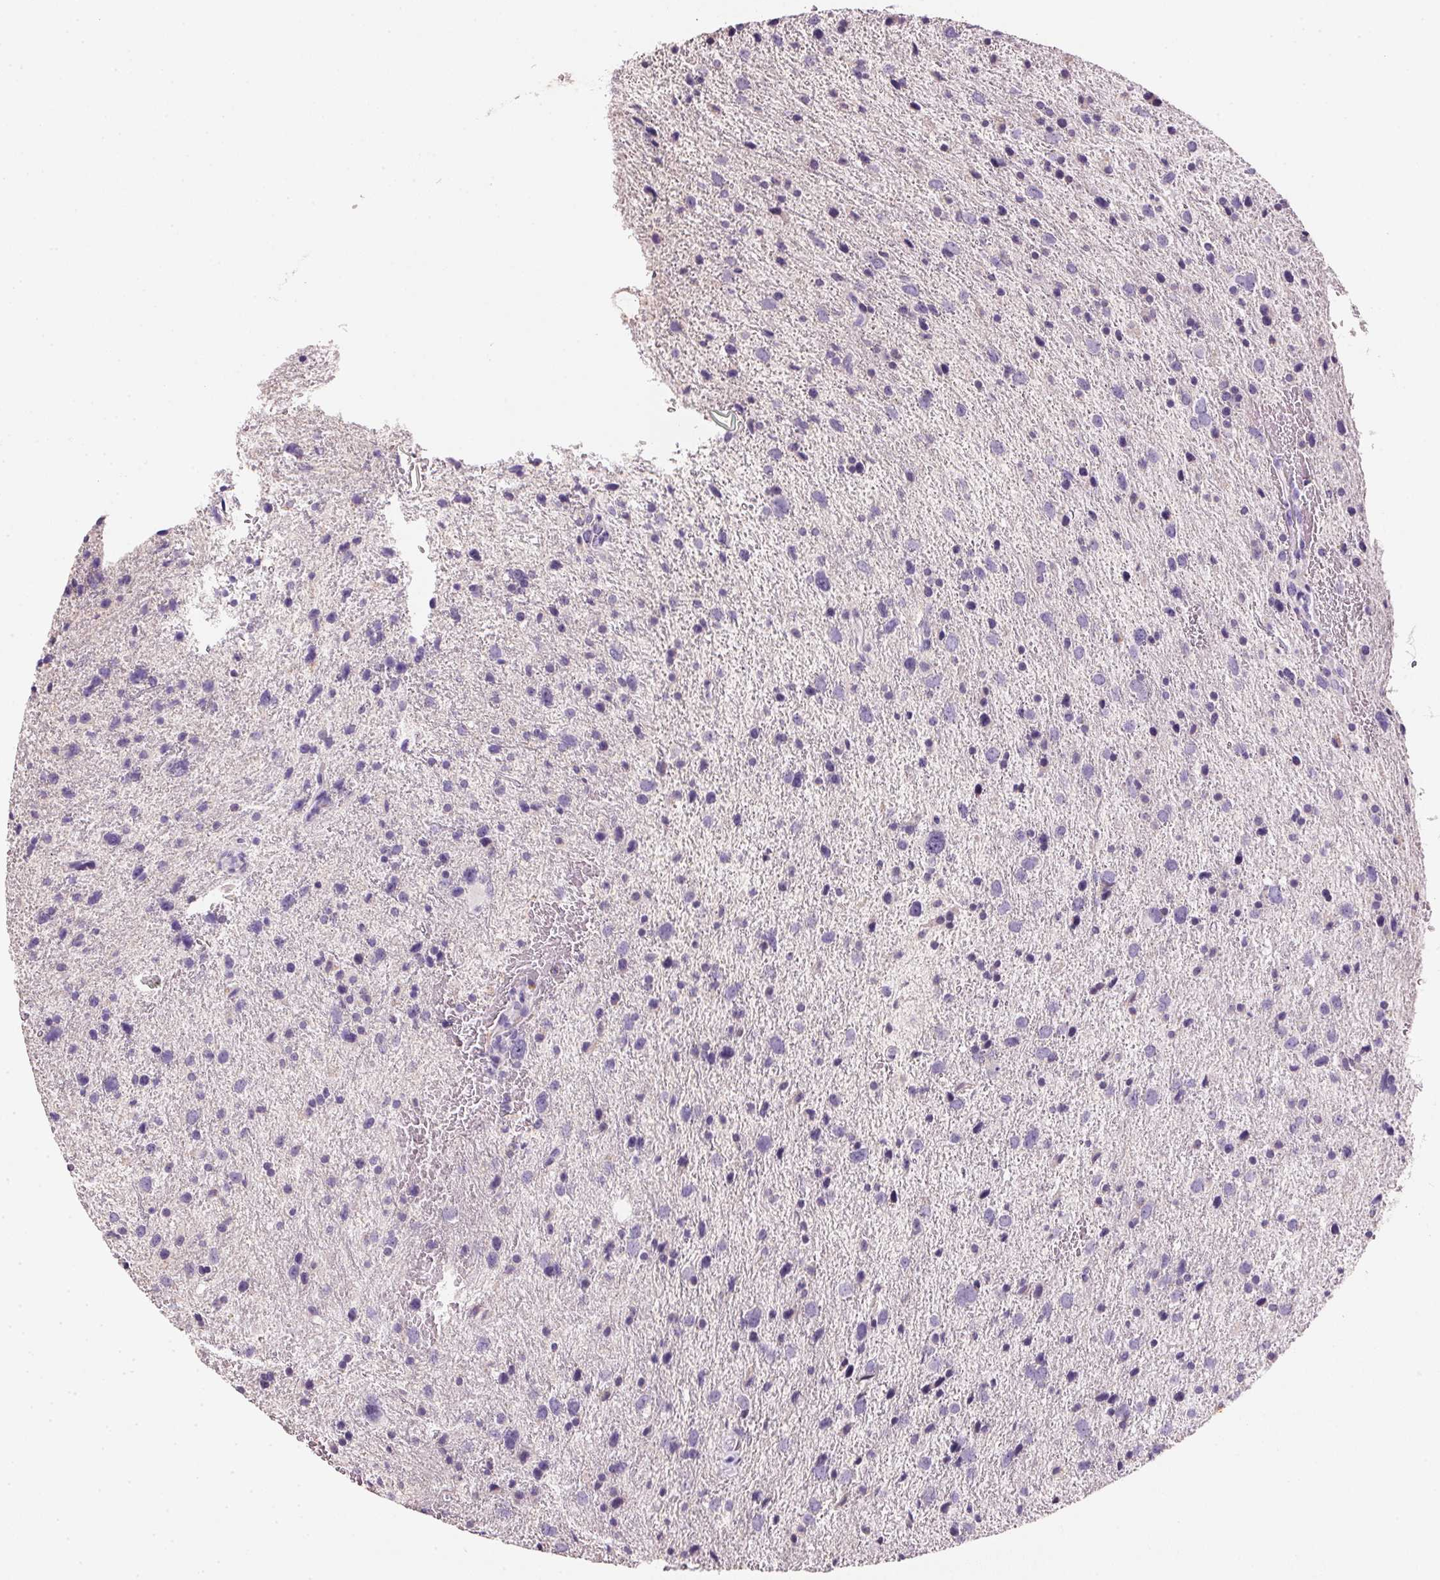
{"staining": {"intensity": "negative", "quantity": "none", "location": "none"}, "tissue": "glioma", "cell_type": "Tumor cells", "image_type": "cancer", "snomed": [{"axis": "morphology", "description": "Glioma, malignant, Low grade"}, {"axis": "topography", "description": "Brain"}], "caption": "Tumor cells are negative for protein expression in human malignant glioma (low-grade).", "gene": "HSD17B1", "patient": {"sex": "female", "age": 55}}